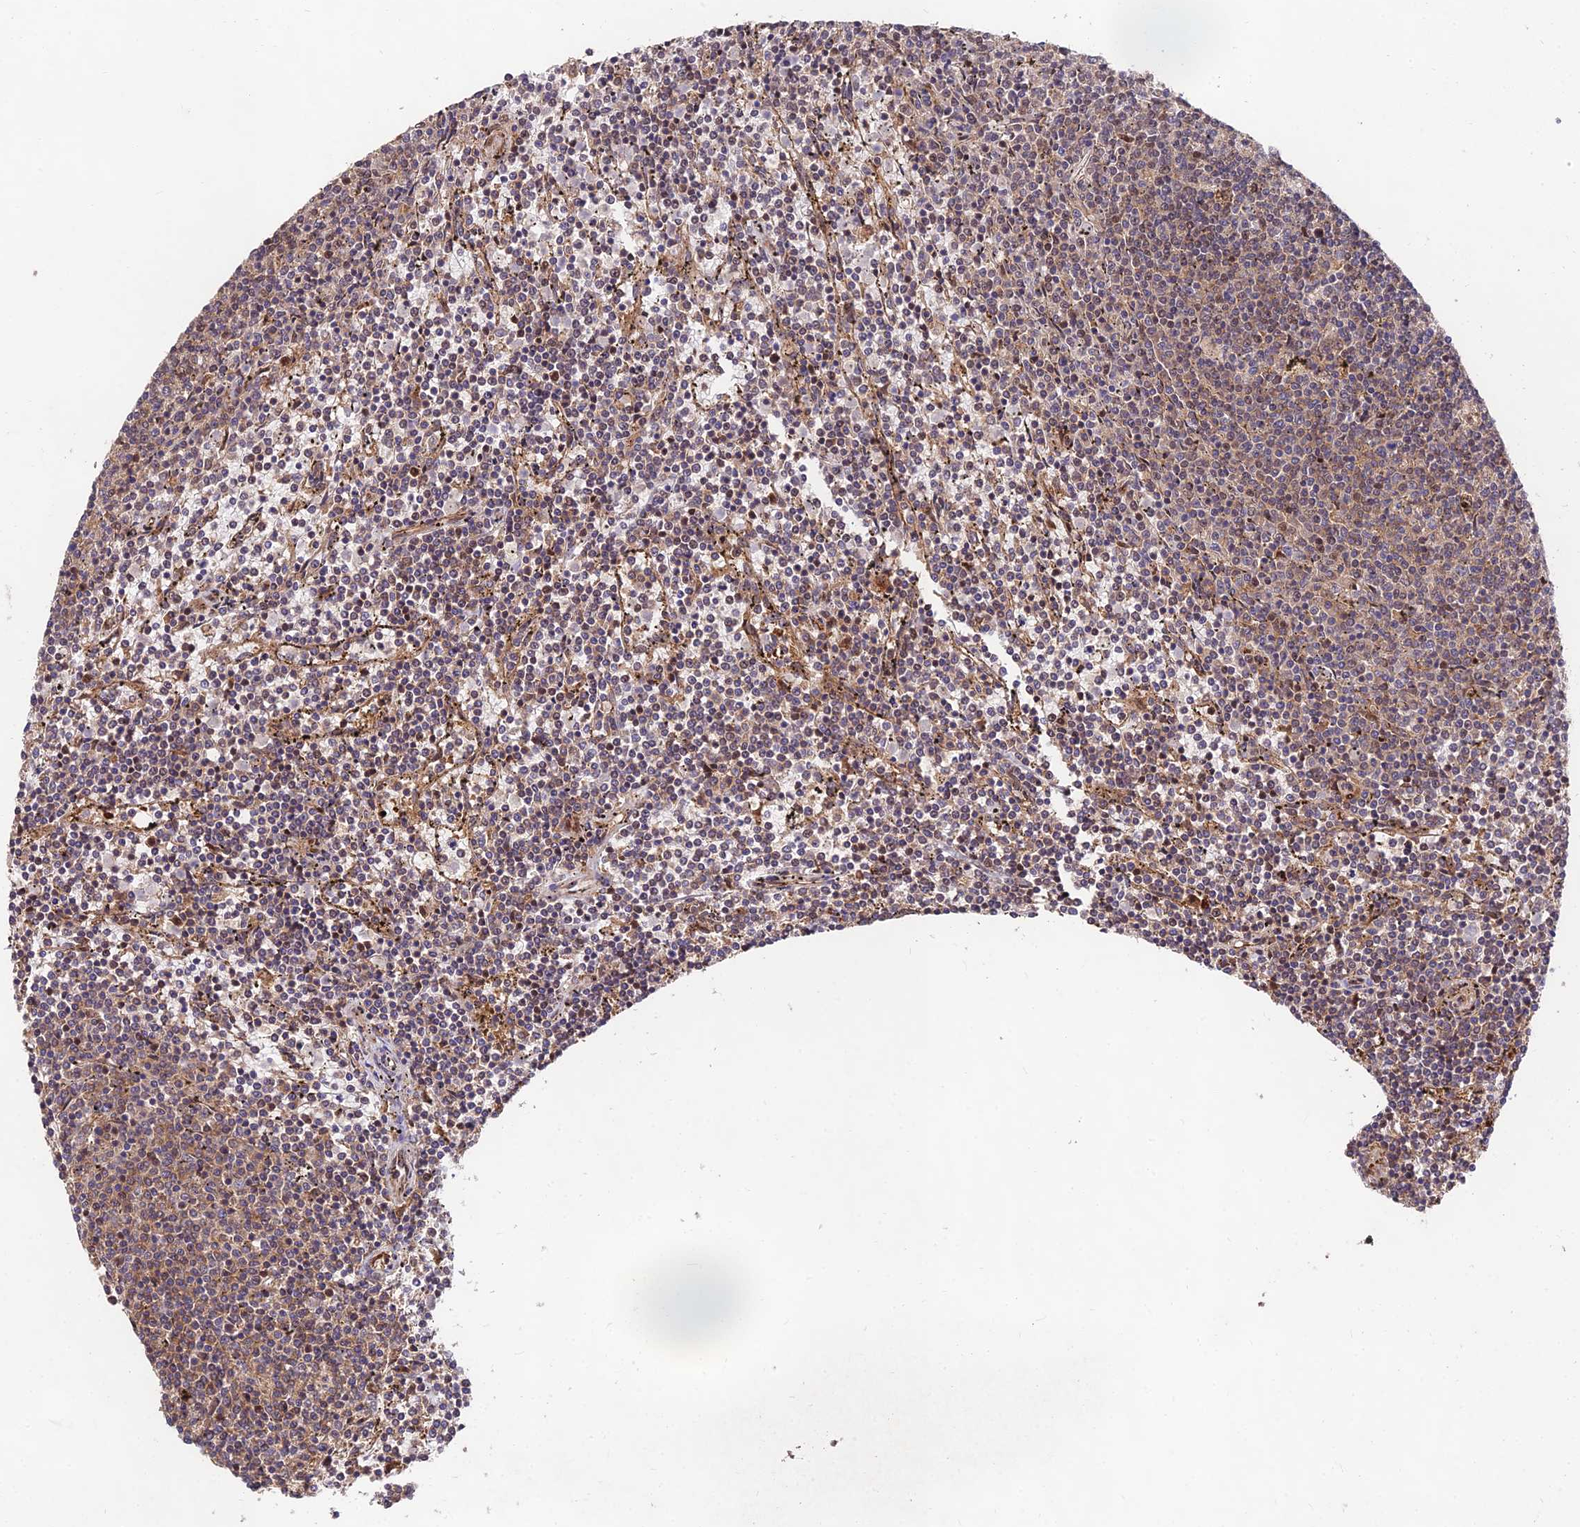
{"staining": {"intensity": "weak", "quantity": "<25%", "location": "nuclear"}, "tissue": "lymphoma", "cell_type": "Tumor cells", "image_type": "cancer", "snomed": [{"axis": "morphology", "description": "Malignant lymphoma, non-Hodgkin's type, Low grade"}, {"axis": "topography", "description": "Spleen"}], "caption": "Immunohistochemical staining of human malignant lymphoma, non-Hodgkin's type (low-grade) displays no significant staining in tumor cells. Brightfield microscopy of IHC stained with DAB (3,3'-diaminobenzidine) (brown) and hematoxylin (blue), captured at high magnification.", "gene": "MKKS", "patient": {"sex": "female", "age": 50}}